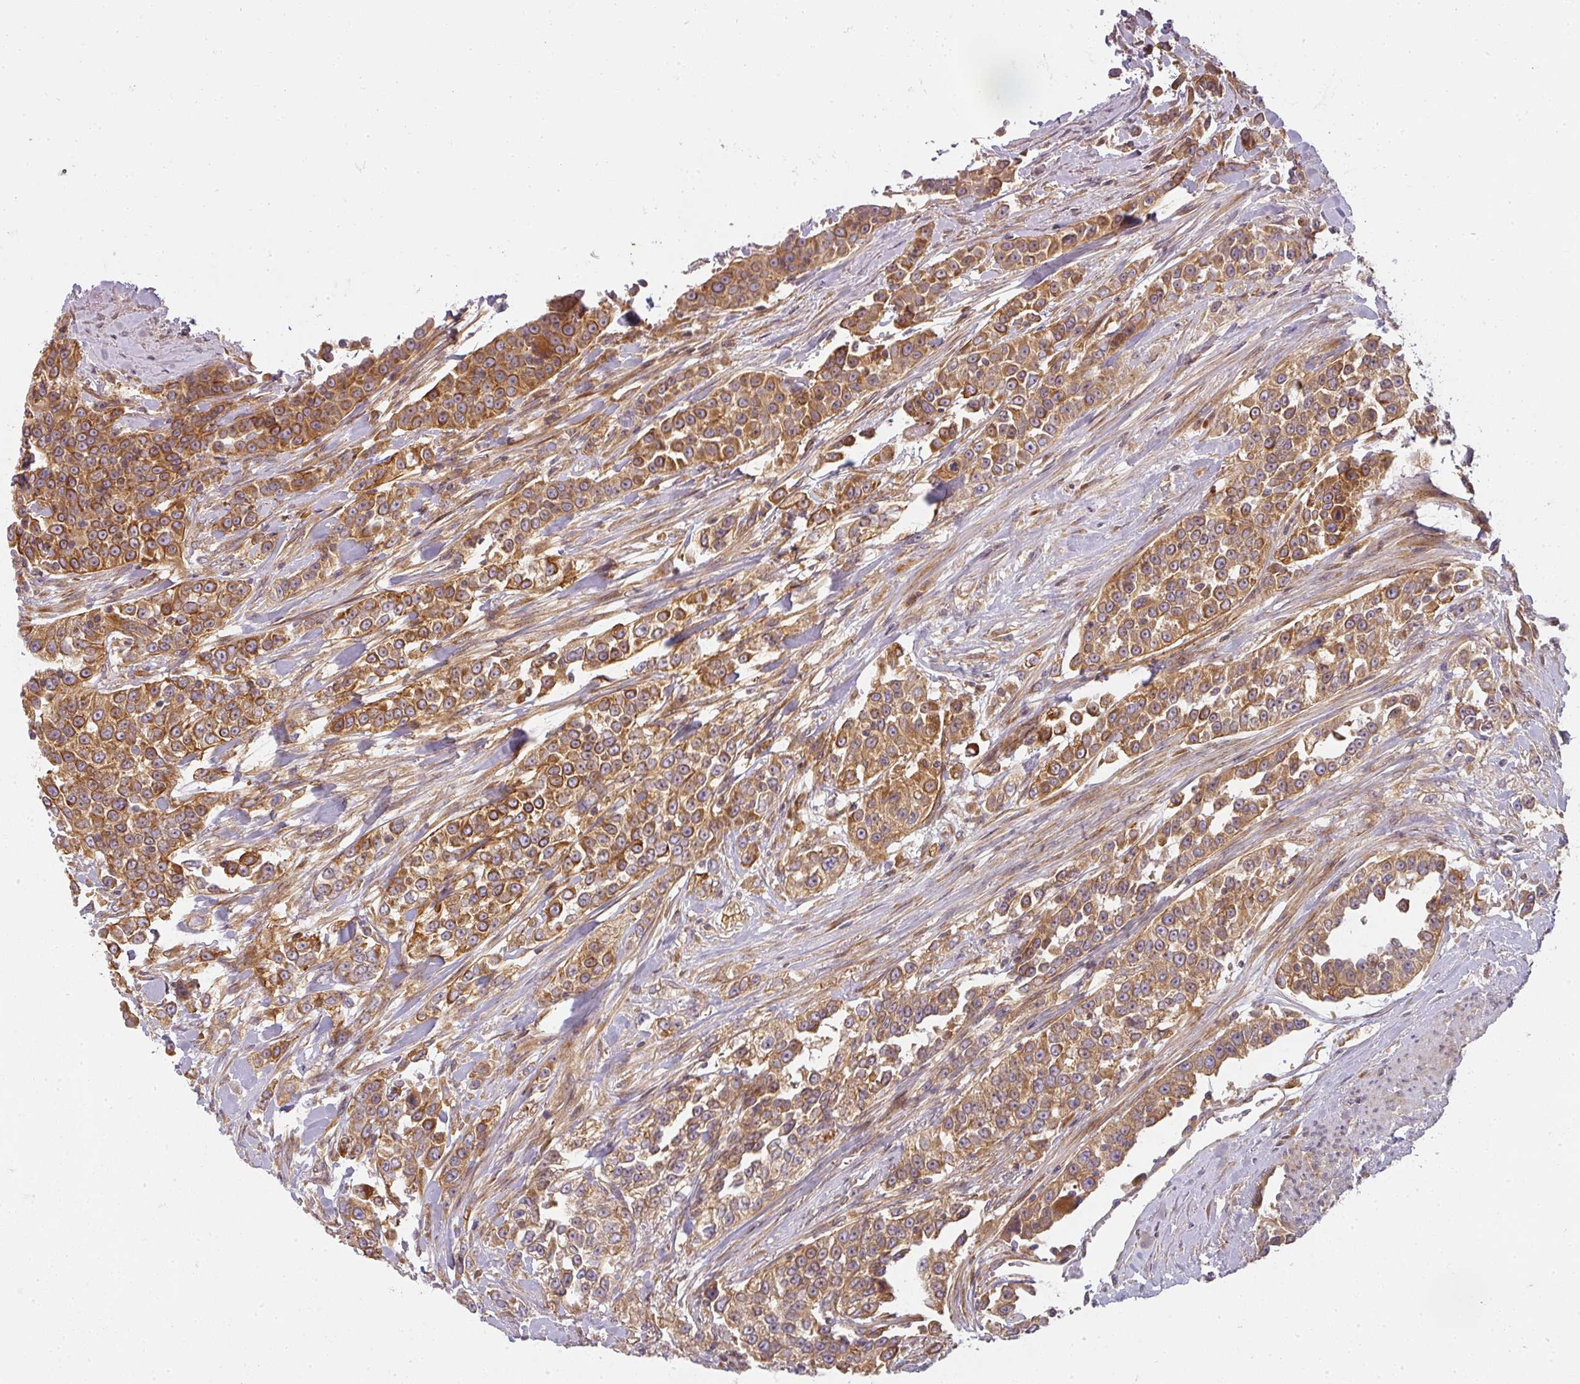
{"staining": {"intensity": "moderate", "quantity": ">75%", "location": "cytoplasmic/membranous"}, "tissue": "urothelial cancer", "cell_type": "Tumor cells", "image_type": "cancer", "snomed": [{"axis": "morphology", "description": "Urothelial carcinoma, High grade"}, {"axis": "topography", "description": "Urinary bladder"}], "caption": "Protein staining displays moderate cytoplasmic/membranous staining in approximately >75% of tumor cells in urothelial cancer. (IHC, brightfield microscopy, high magnification).", "gene": "CNOT1", "patient": {"sex": "female", "age": 80}}